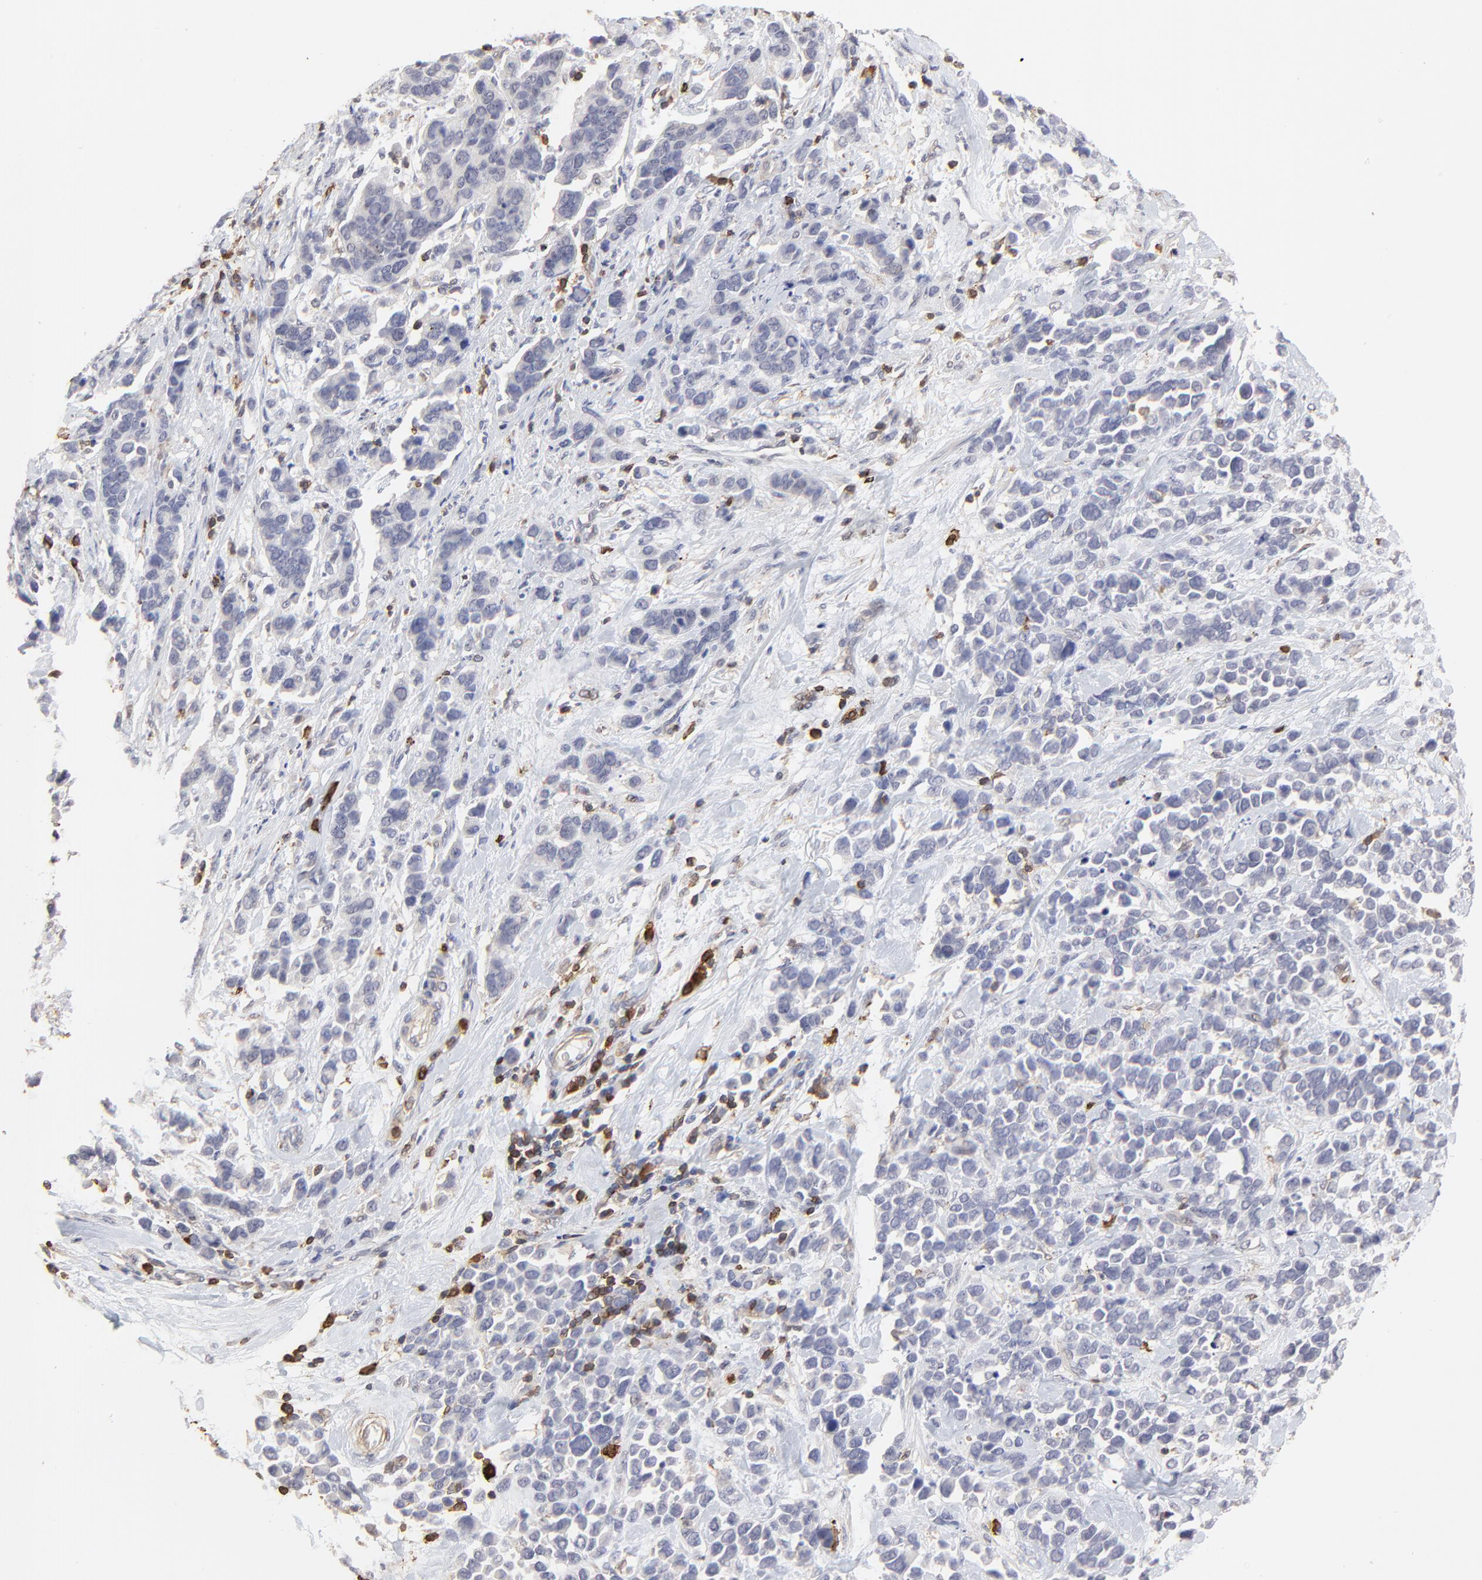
{"staining": {"intensity": "negative", "quantity": "none", "location": "none"}, "tissue": "stomach cancer", "cell_type": "Tumor cells", "image_type": "cancer", "snomed": [{"axis": "morphology", "description": "Adenocarcinoma, NOS"}, {"axis": "topography", "description": "Stomach, upper"}], "caption": "There is no significant positivity in tumor cells of adenocarcinoma (stomach).", "gene": "SLC6A14", "patient": {"sex": "male", "age": 71}}